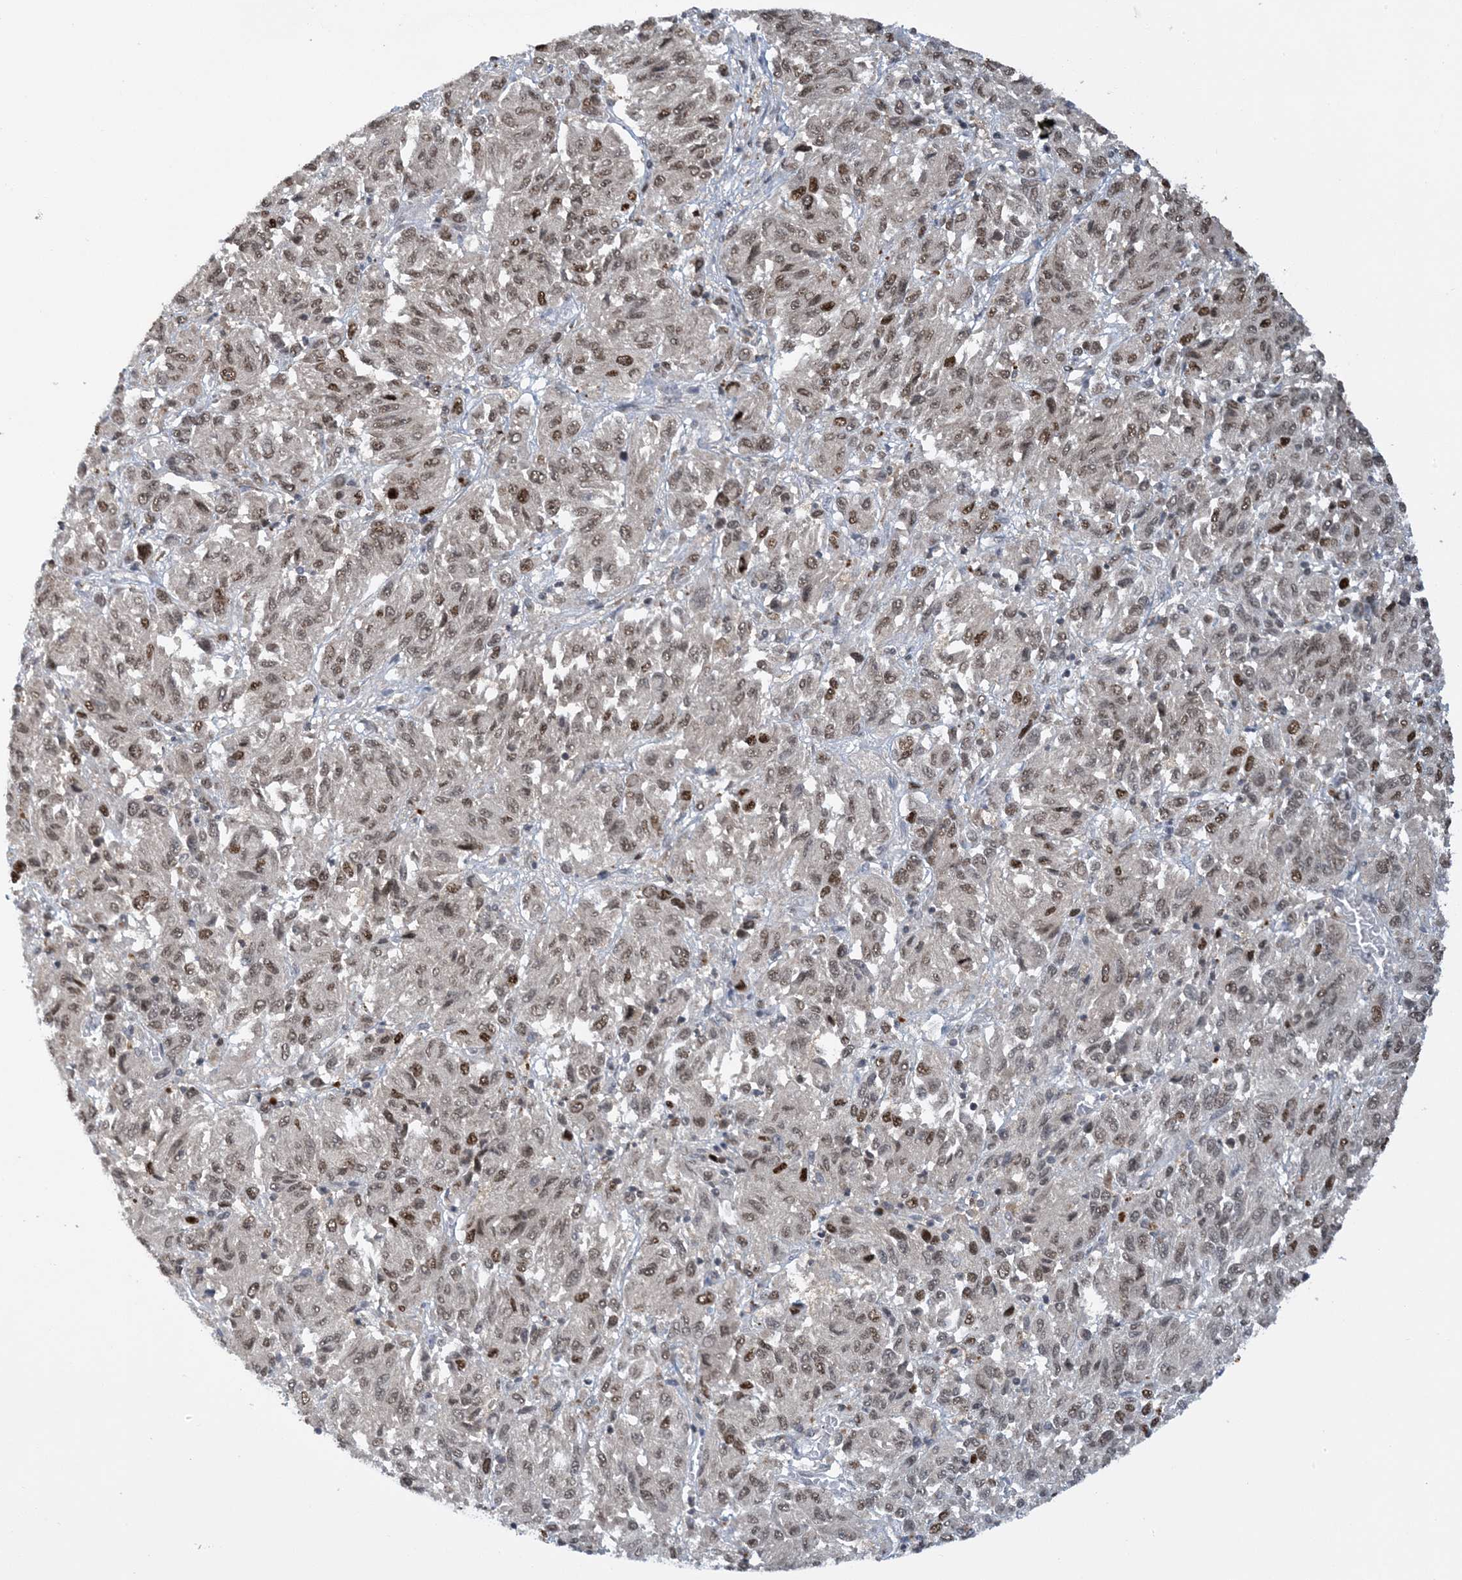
{"staining": {"intensity": "moderate", "quantity": ">75%", "location": "nuclear"}, "tissue": "melanoma", "cell_type": "Tumor cells", "image_type": "cancer", "snomed": [{"axis": "morphology", "description": "Malignant melanoma, Metastatic site"}, {"axis": "topography", "description": "Lung"}], "caption": "Immunohistochemistry (IHC) (DAB) staining of melanoma reveals moderate nuclear protein expression in approximately >75% of tumor cells.", "gene": "ACYP2", "patient": {"sex": "male", "age": 64}}